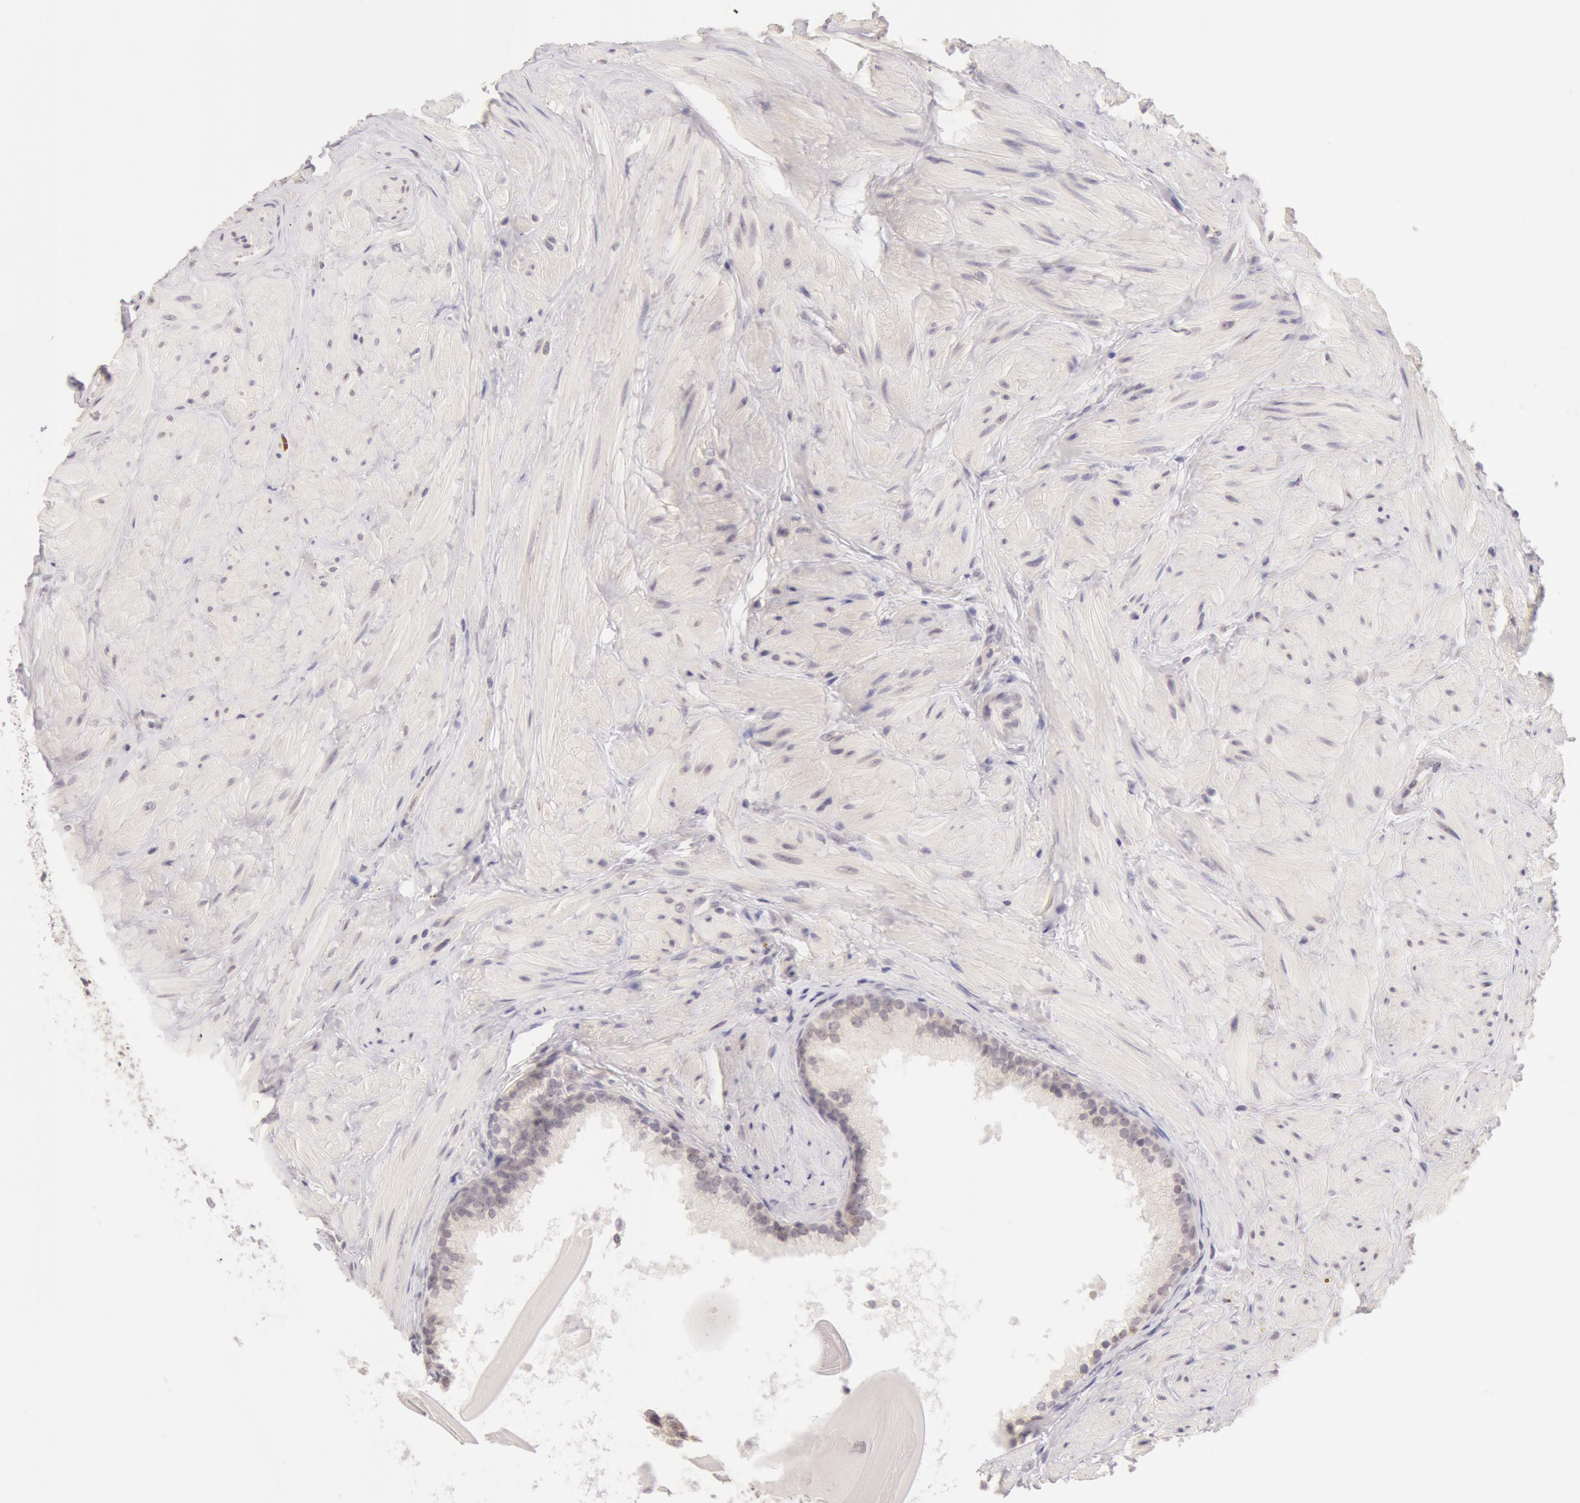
{"staining": {"intensity": "negative", "quantity": "none", "location": "none"}, "tissue": "prostate", "cell_type": "Glandular cells", "image_type": "normal", "snomed": [{"axis": "morphology", "description": "Normal tissue, NOS"}, {"axis": "topography", "description": "Prostate"}], "caption": "IHC of normal human prostate shows no expression in glandular cells. The staining is performed using DAB (3,3'-diaminobenzidine) brown chromogen with nuclei counter-stained in using hematoxylin.", "gene": "ZNF597", "patient": {"sex": "male", "age": 65}}